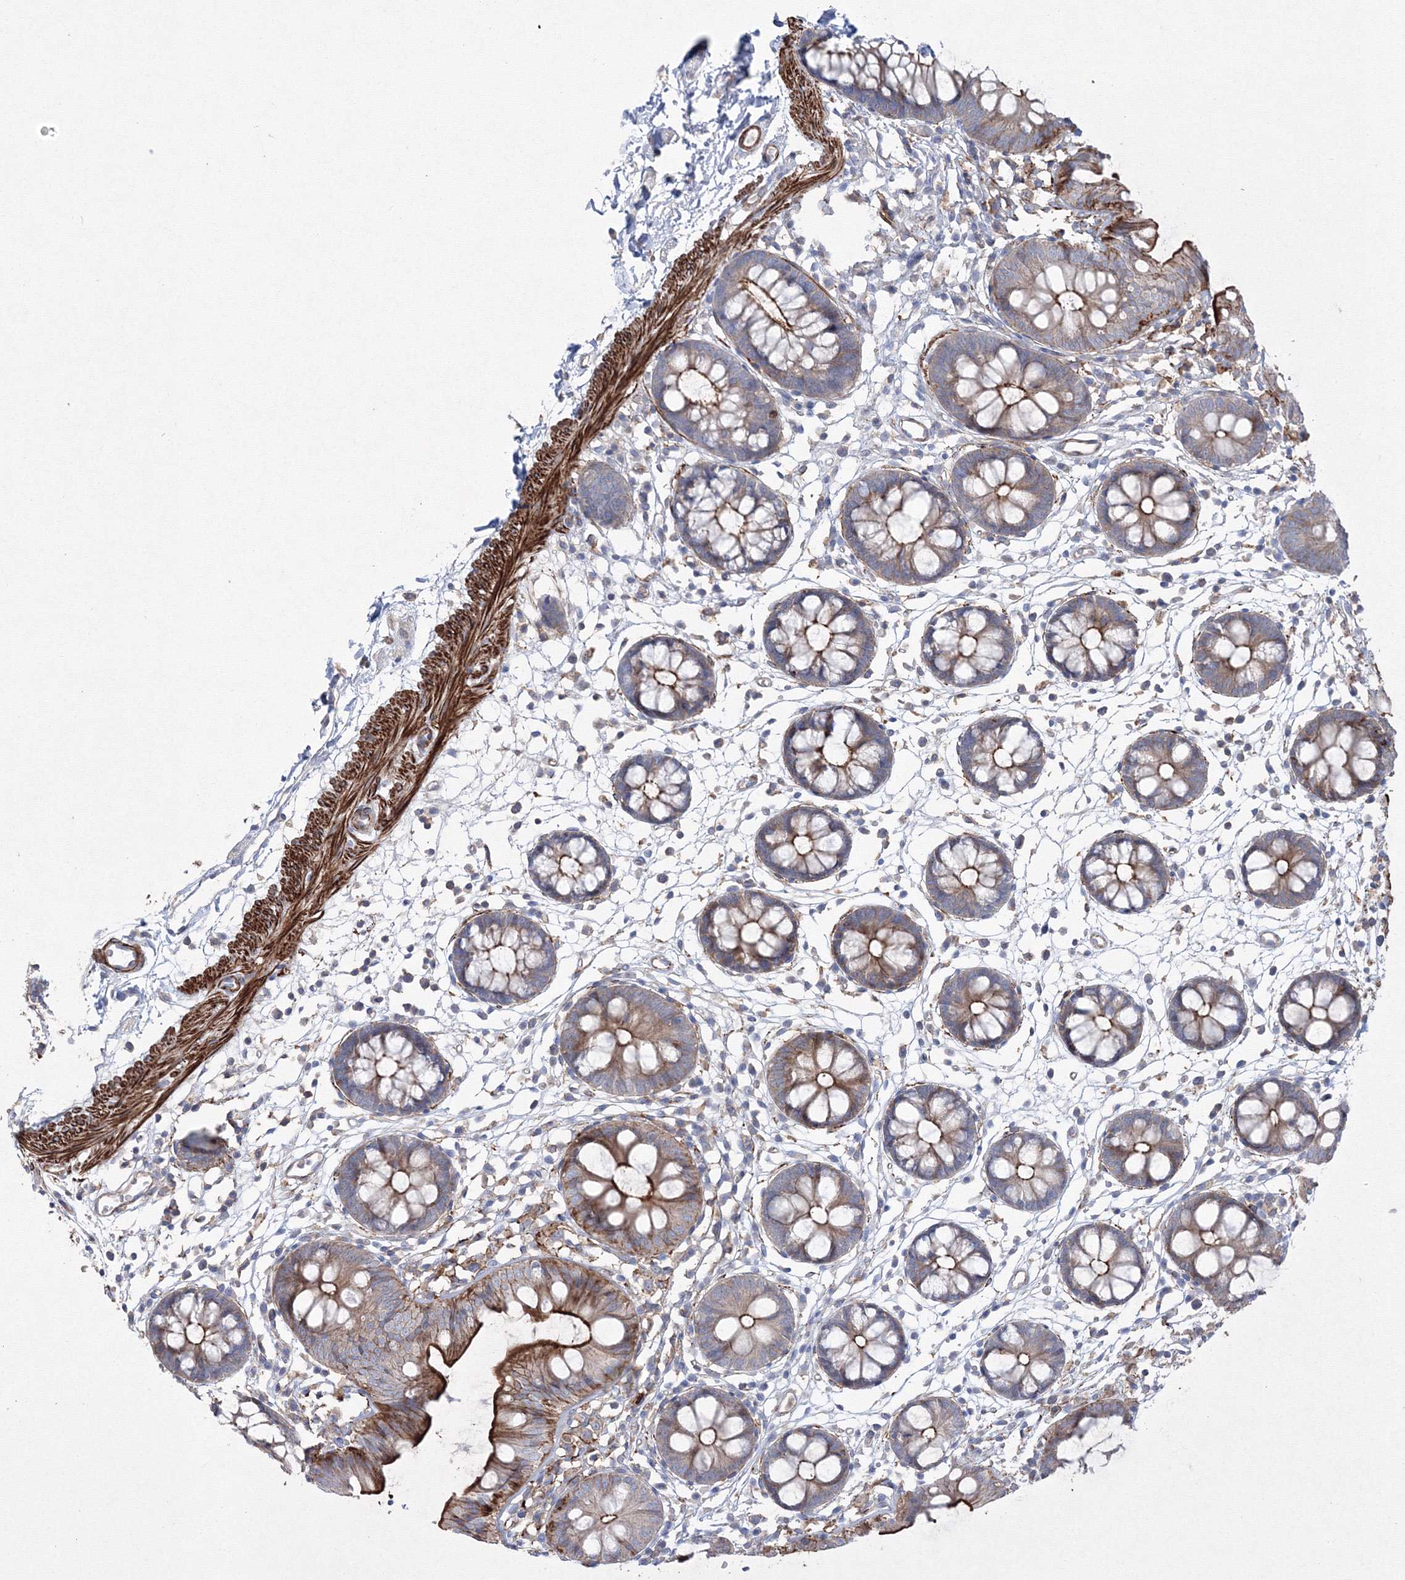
{"staining": {"intensity": "moderate", "quantity": ">75%", "location": "cytoplasmic/membranous"}, "tissue": "colon", "cell_type": "Endothelial cells", "image_type": "normal", "snomed": [{"axis": "morphology", "description": "Normal tissue, NOS"}, {"axis": "topography", "description": "Colon"}], "caption": "A high-resolution micrograph shows immunohistochemistry staining of benign colon, which displays moderate cytoplasmic/membranous expression in about >75% of endothelial cells. The protein of interest is shown in brown color, while the nuclei are stained blue.", "gene": "GPR82", "patient": {"sex": "male", "age": 56}}